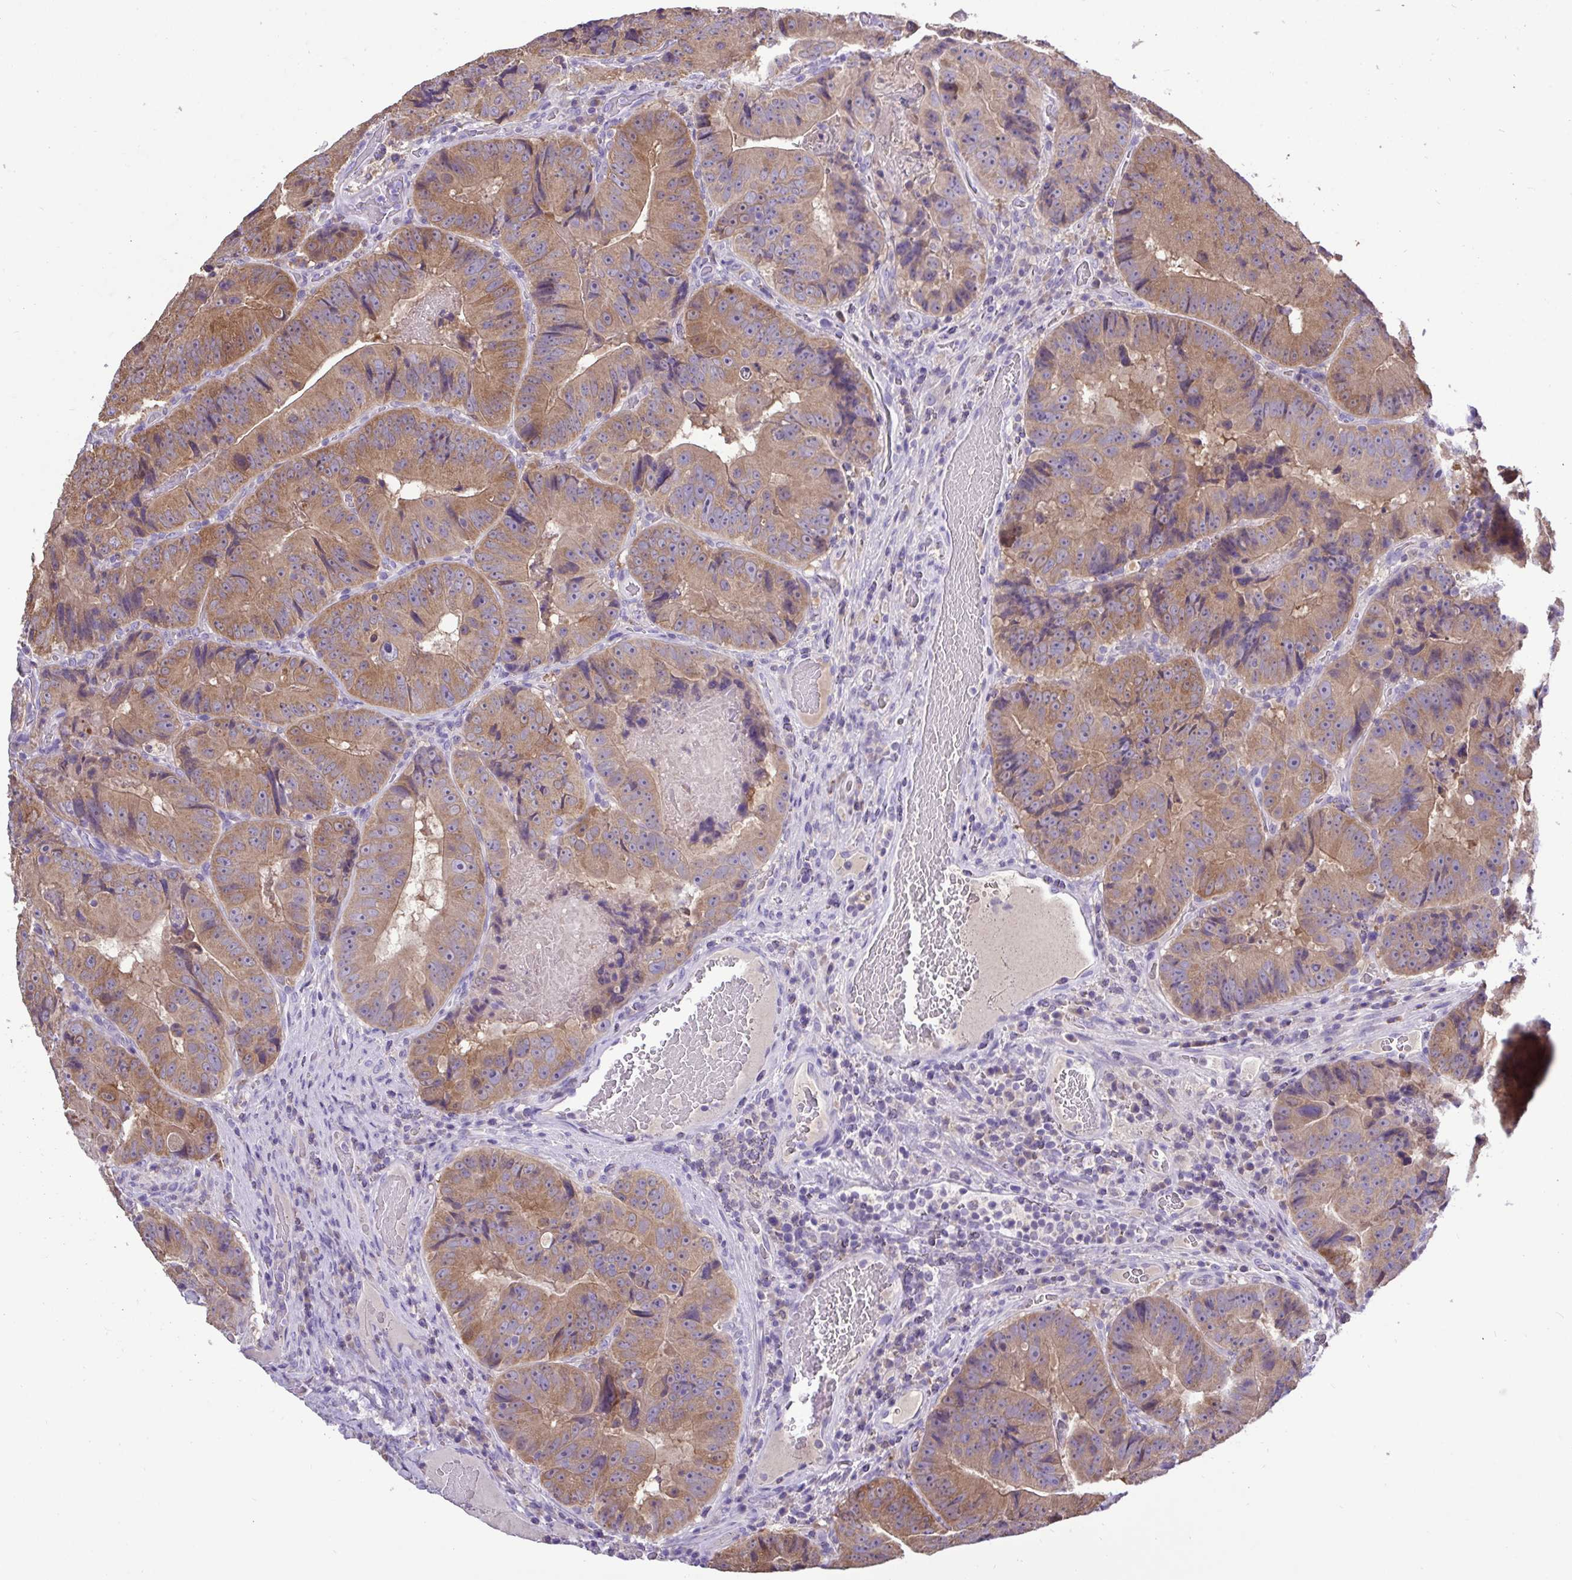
{"staining": {"intensity": "moderate", "quantity": ">75%", "location": "cytoplasmic/membranous"}, "tissue": "colorectal cancer", "cell_type": "Tumor cells", "image_type": "cancer", "snomed": [{"axis": "morphology", "description": "Adenocarcinoma, NOS"}, {"axis": "topography", "description": "Colon"}], "caption": "Immunohistochemistry image of neoplastic tissue: human colorectal cancer stained using IHC shows medium levels of moderate protein expression localized specifically in the cytoplasmic/membranous of tumor cells, appearing as a cytoplasmic/membranous brown color.", "gene": "ST8SIA2", "patient": {"sex": "female", "age": 86}}